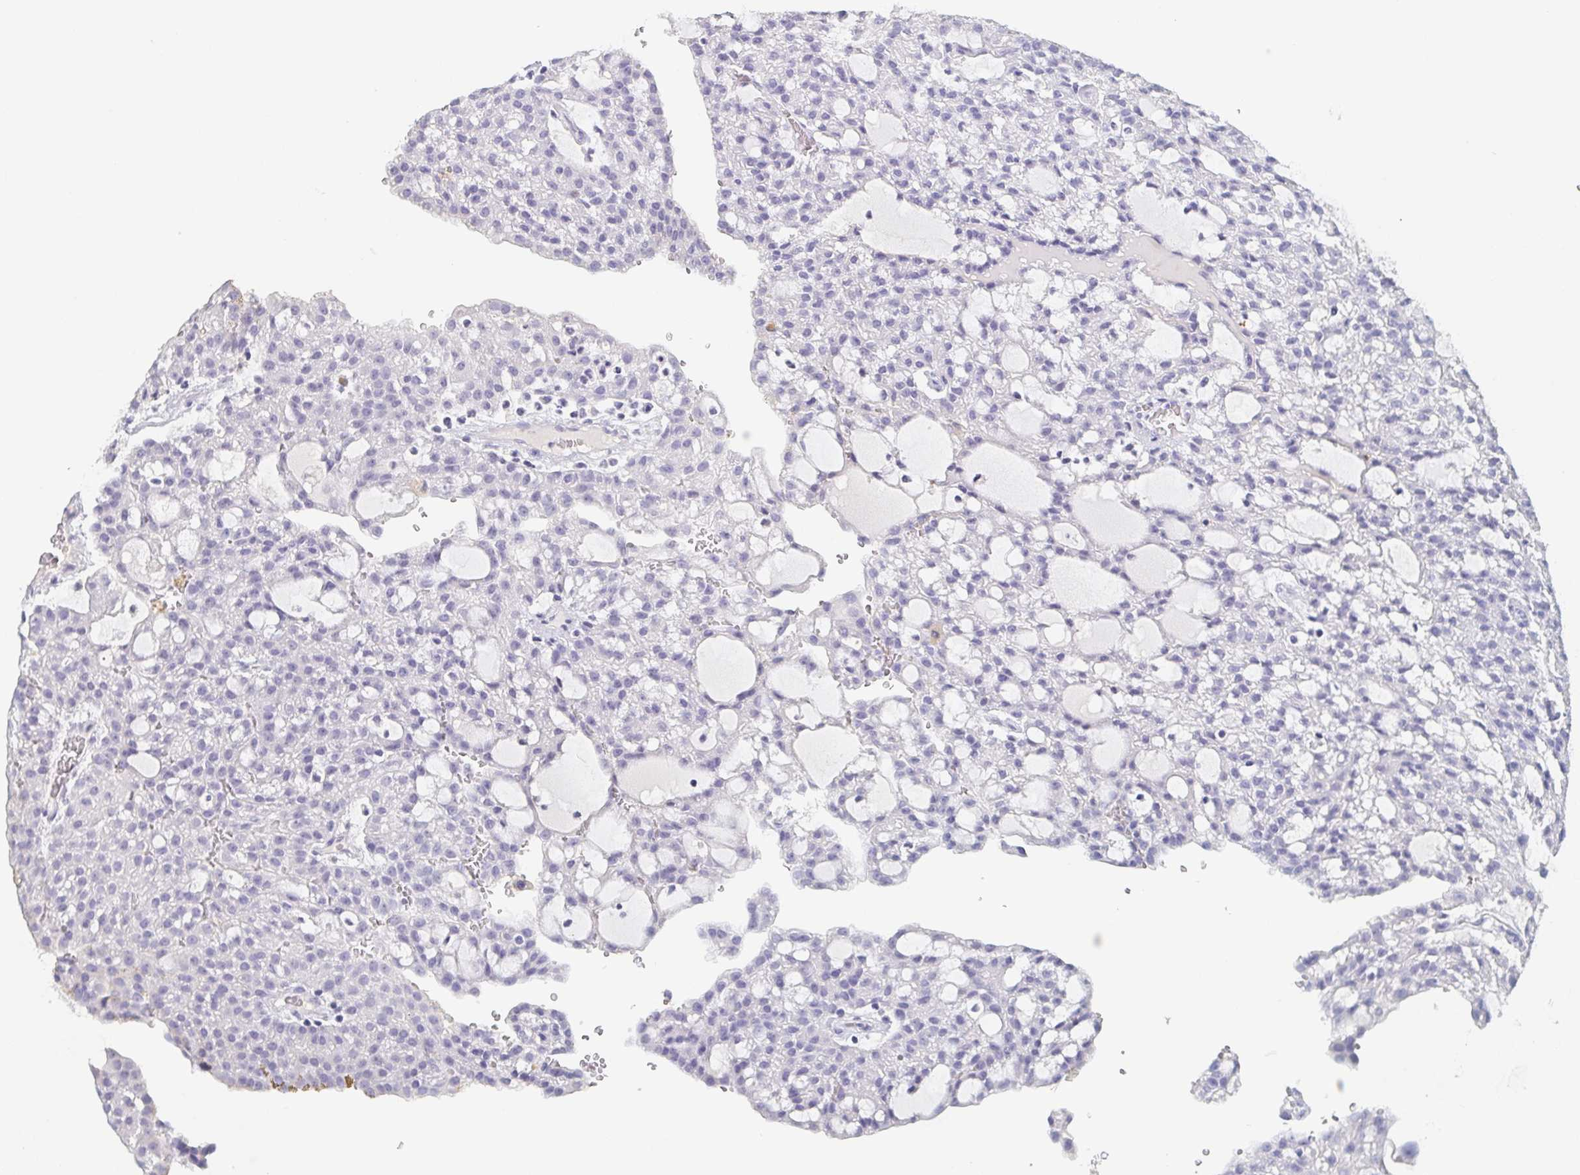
{"staining": {"intensity": "negative", "quantity": "none", "location": "none"}, "tissue": "renal cancer", "cell_type": "Tumor cells", "image_type": "cancer", "snomed": [{"axis": "morphology", "description": "Adenocarcinoma, NOS"}, {"axis": "topography", "description": "Kidney"}], "caption": "The micrograph exhibits no staining of tumor cells in adenocarcinoma (renal).", "gene": "ITLN1", "patient": {"sex": "male", "age": 63}}